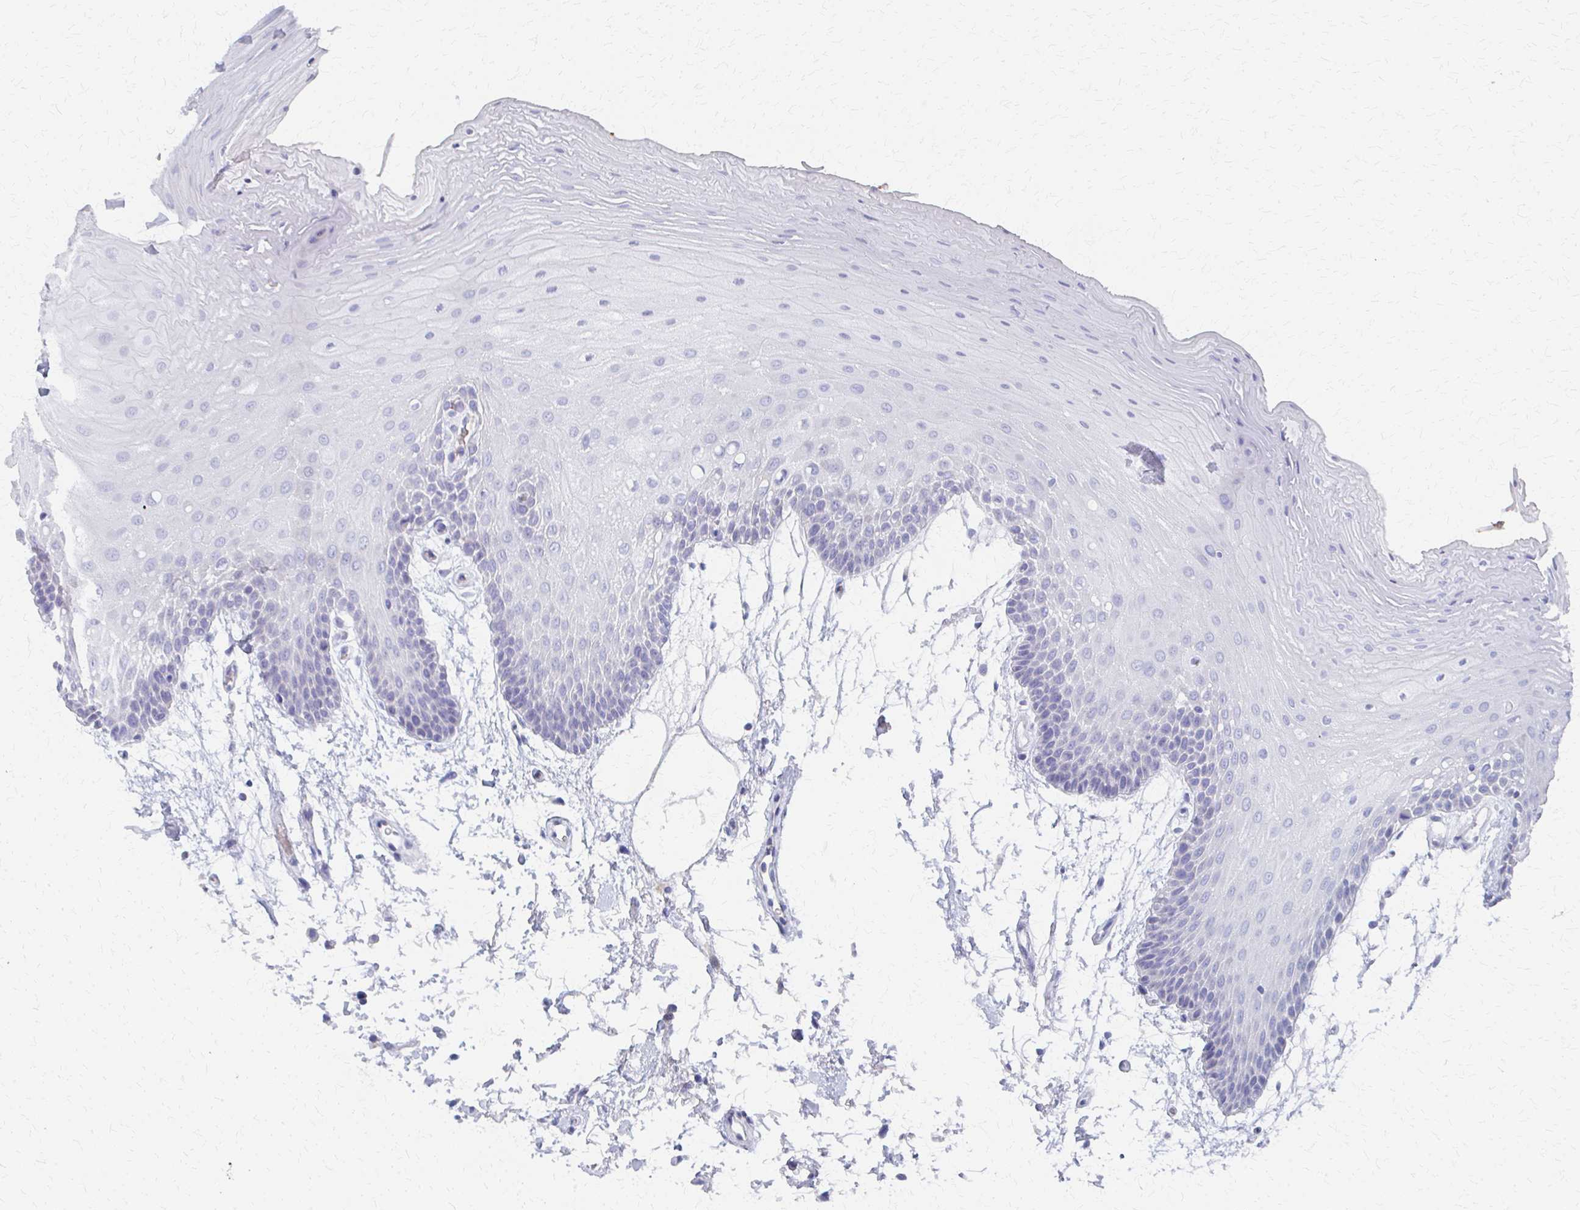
{"staining": {"intensity": "negative", "quantity": "none", "location": "none"}, "tissue": "oral mucosa", "cell_type": "Squamous epithelial cells", "image_type": "normal", "snomed": [{"axis": "morphology", "description": "Normal tissue, NOS"}, {"axis": "morphology", "description": "Squamous cell carcinoma, NOS"}, {"axis": "topography", "description": "Oral tissue"}, {"axis": "topography", "description": "Tounge, NOS"}, {"axis": "topography", "description": "Head-Neck"}], "caption": "High power microscopy photomicrograph of an immunohistochemistry micrograph of unremarkable oral mucosa, revealing no significant expression in squamous epithelial cells.", "gene": "MS4A2", "patient": {"sex": "male", "age": 62}}